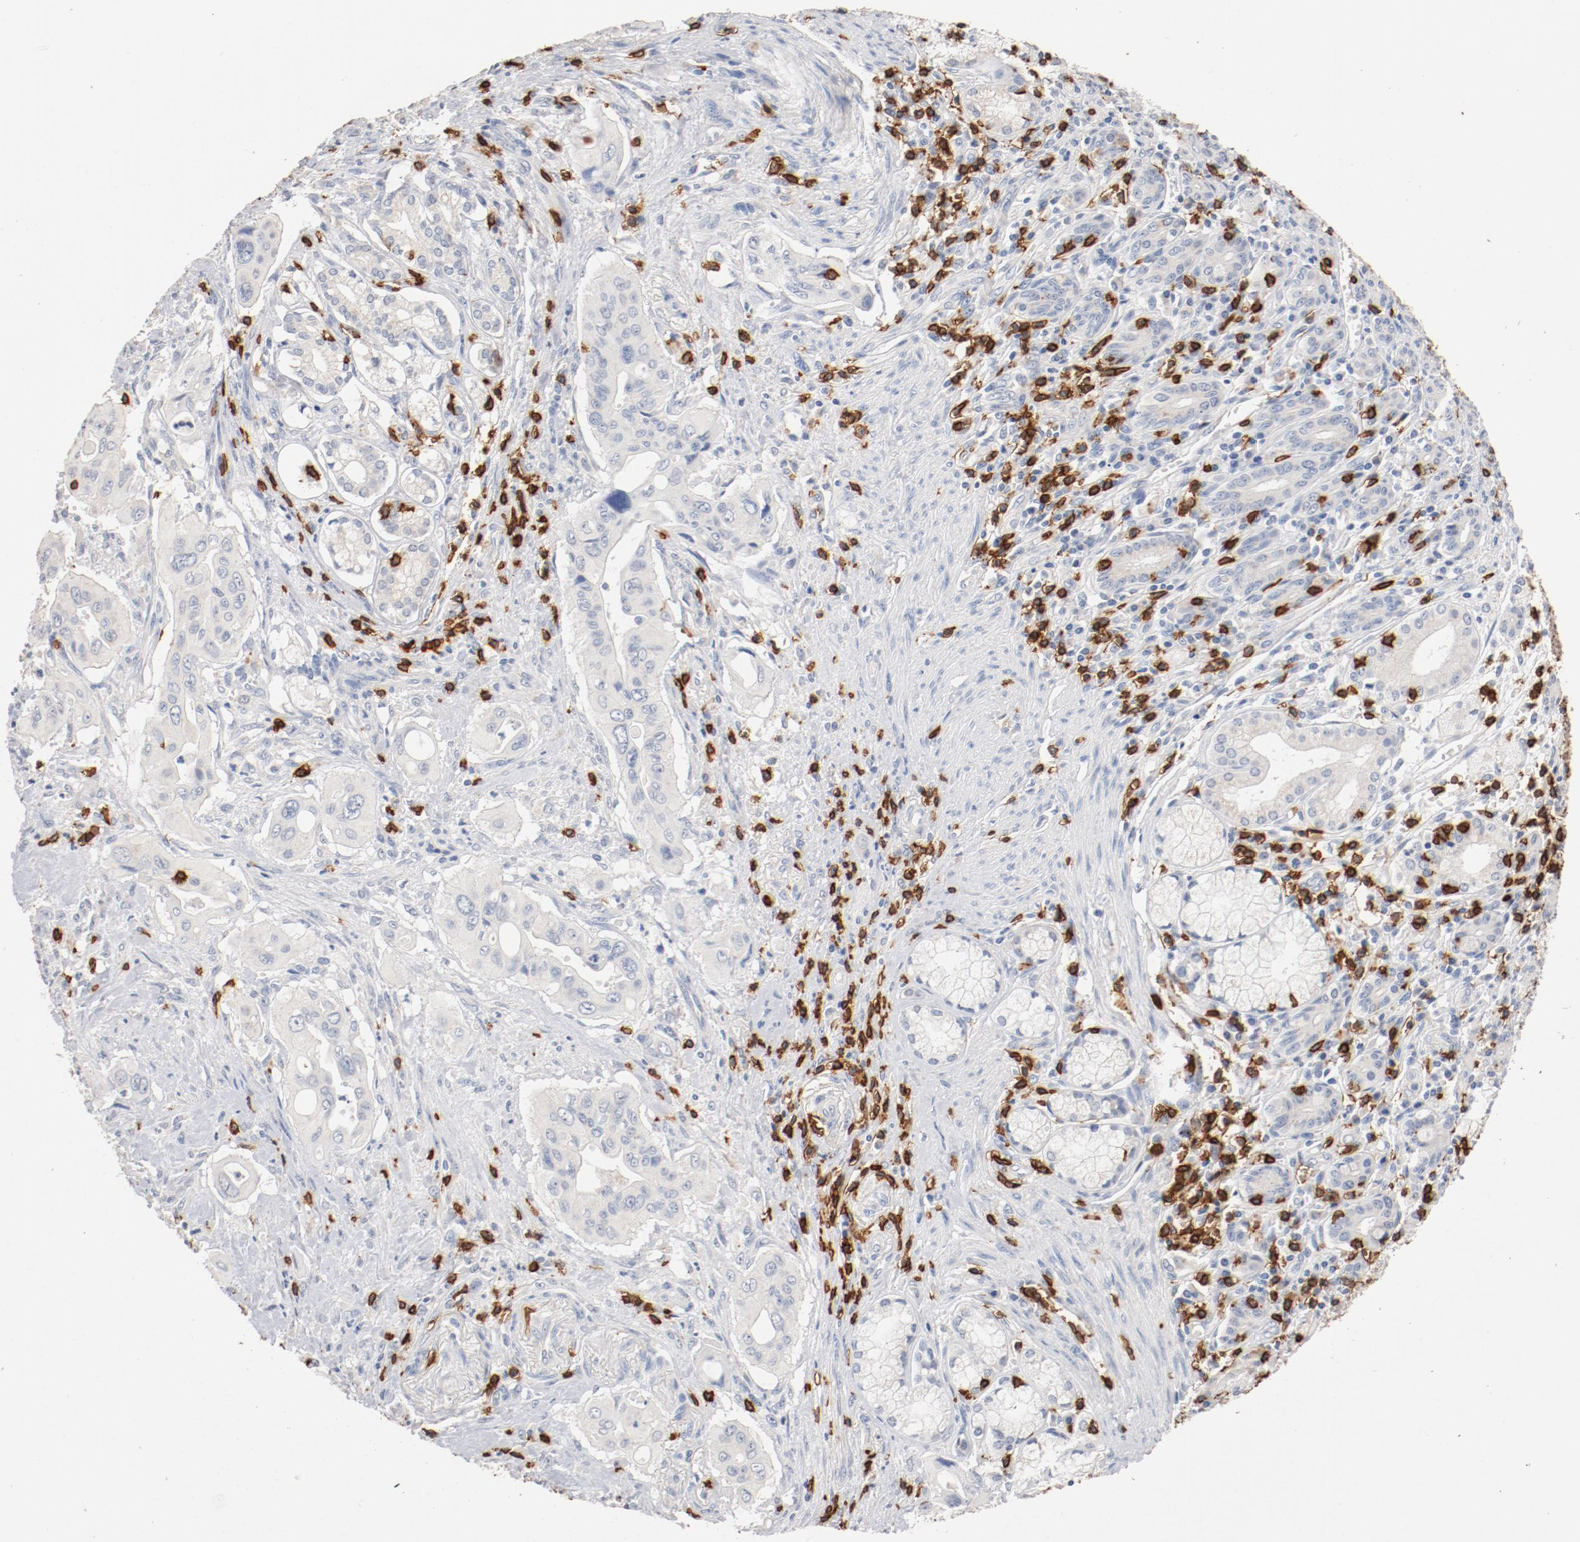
{"staining": {"intensity": "negative", "quantity": "none", "location": "none"}, "tissue": "pancreatic cancer", "cell_type": "Tumor cells", "image_type": "cancer", "snomed": [{"axis": "morphology", "description": "Adenocarcinoma, NOS"}, {"axis": "topography", "description": "Pancreas"}], "caption": "Protein analysis of pancreatic cancer demonstrates no significant staining in tumor cells.", "gene": "CD247", "patient": {"sex": "male", "age": 77}}